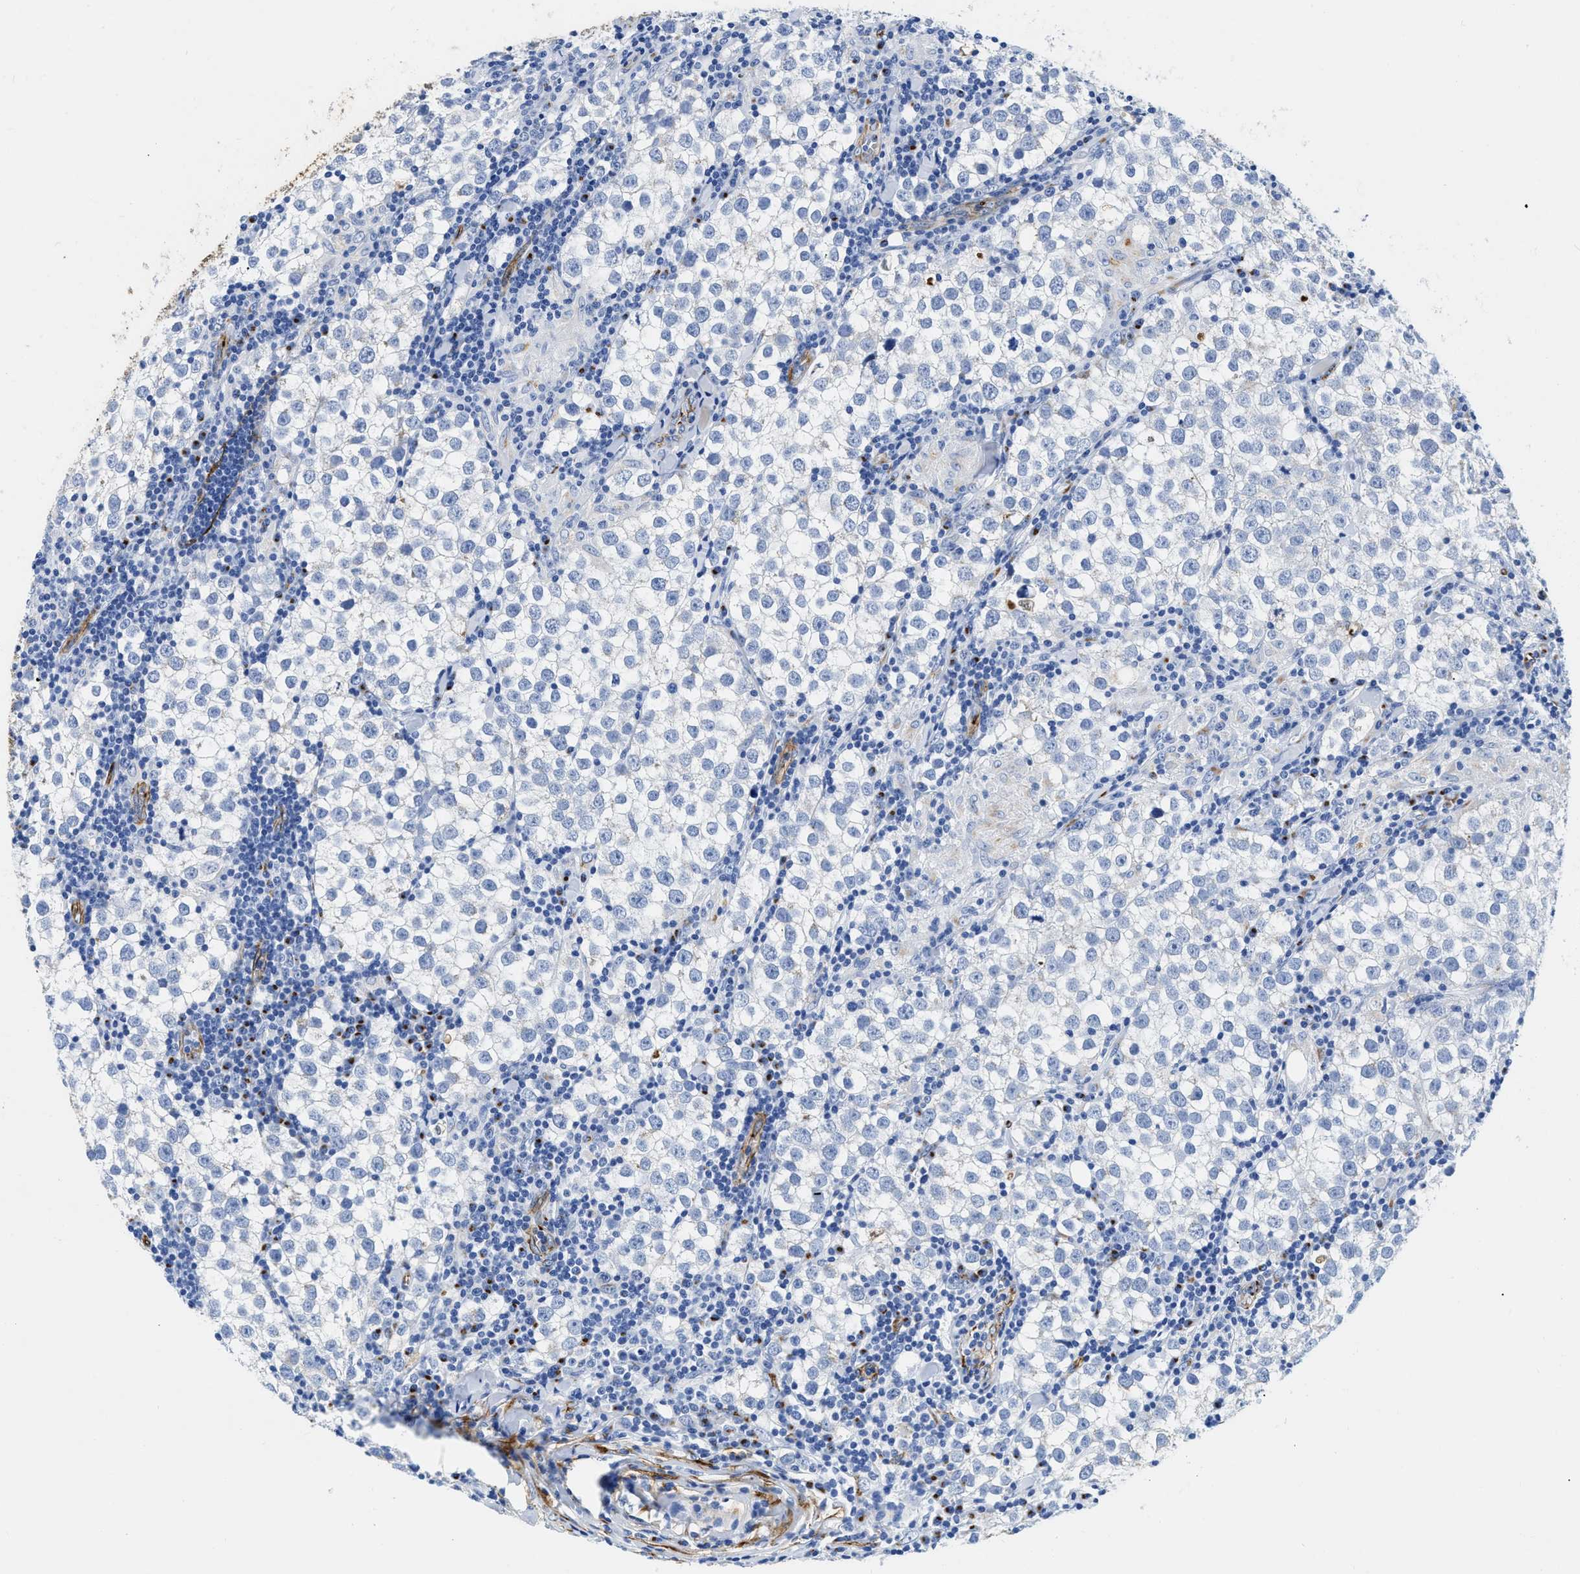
{"staining": {"intensity": "negative", "quantity": "none", "location": "none"}, "tissue": "testis cancer", "cell_type": "Tumor cells", "image_type": "cancer", "snomed": [{"axis": "morphology", "description": "Seminoma, NOS"}, {"axis": "morphology", "description": "Carcinoma, Embryonal, NOS"}, {"axis": "topography", "description": "Testis"}], "caption": "DAB immunohistochemical staining of human embryonal carcinoma (testis) reveals no significant staining in tumor cells.", "gene": "TVP23B", "patient": {"sex": "male", "age": 36}}